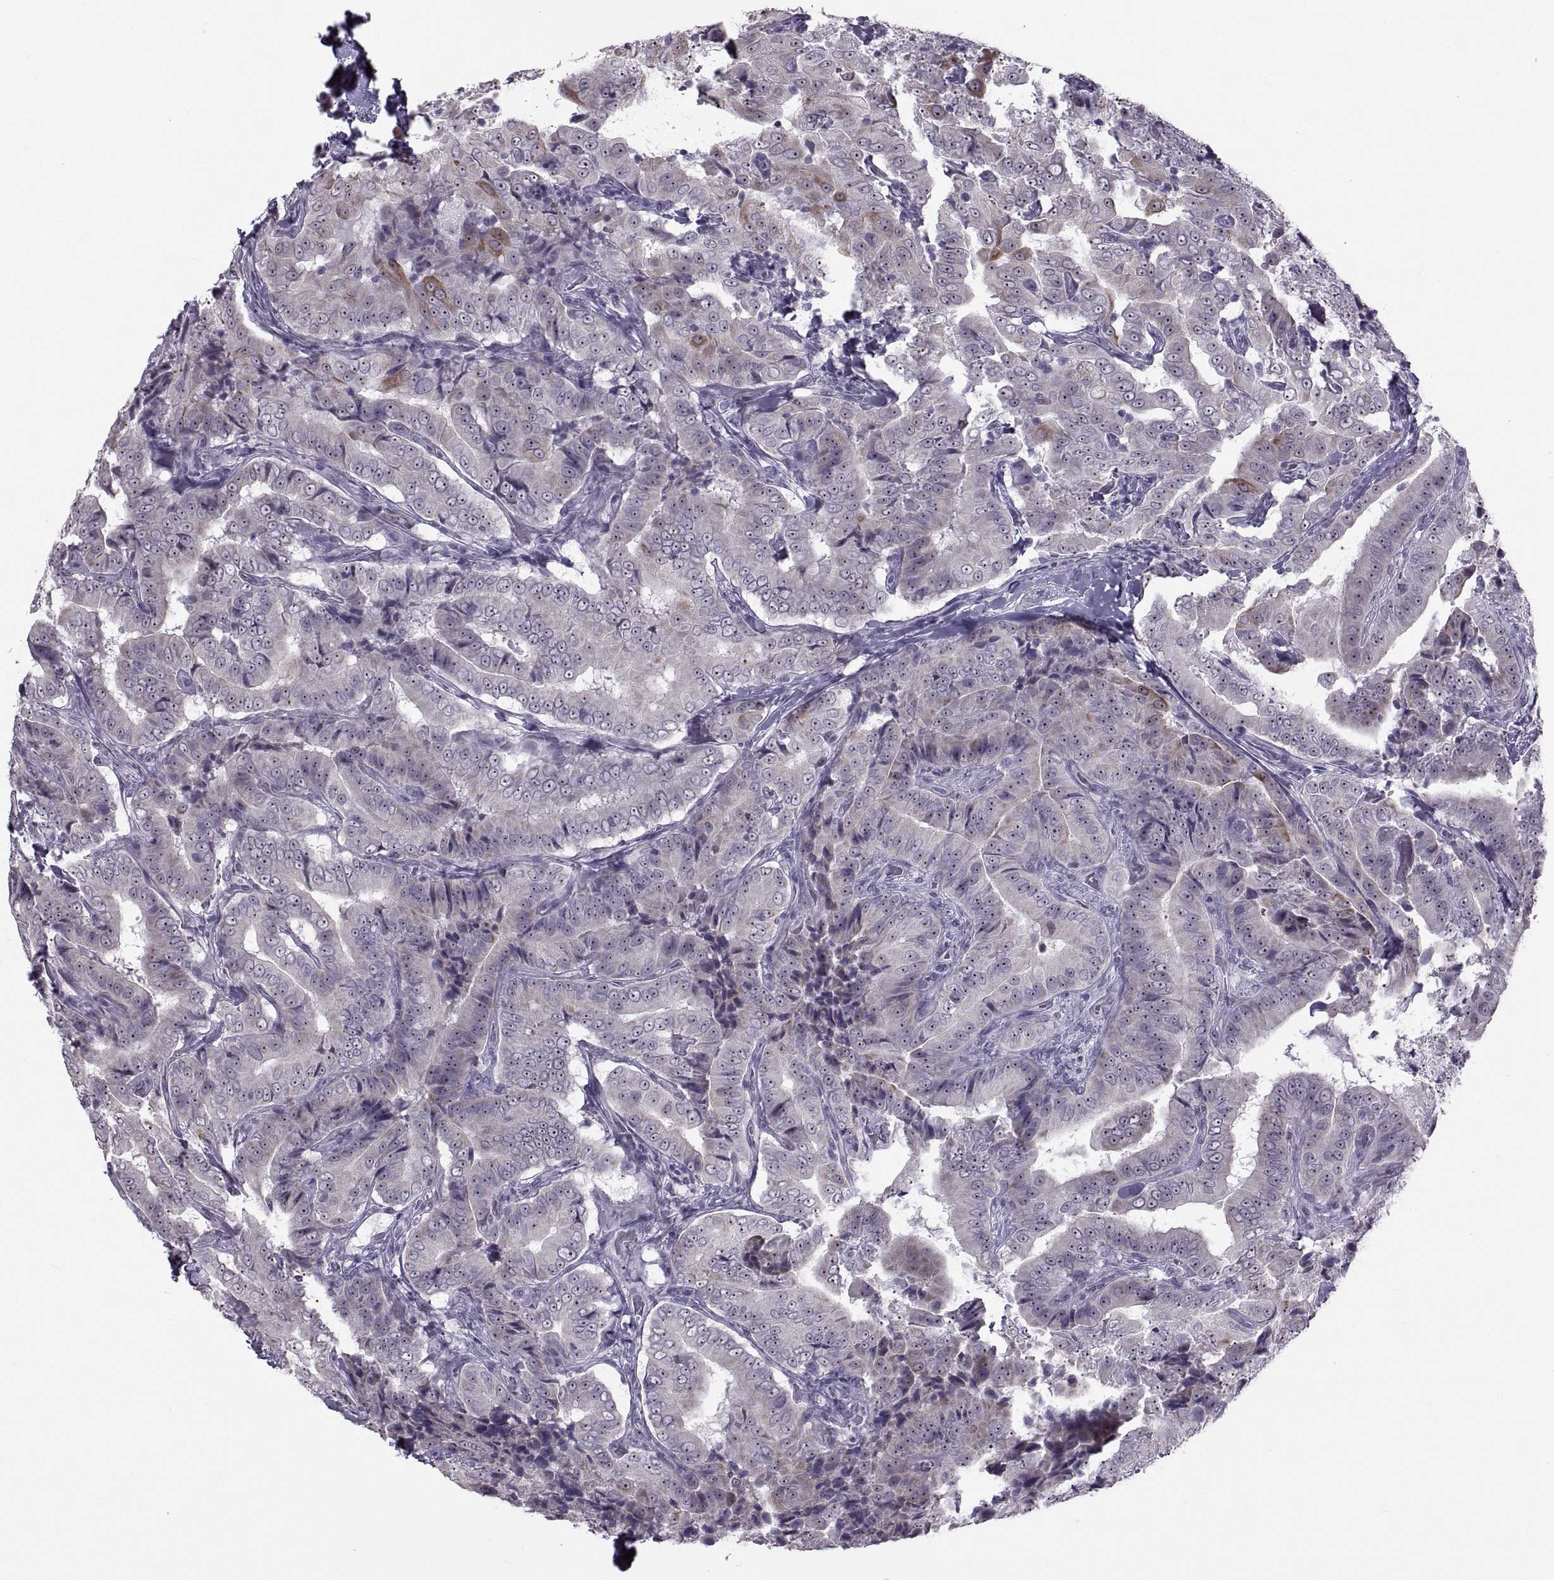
{"staining": {"intensity": "moderate", "quantity": "<25%", "location": "cytoplasmic/membranous"}, "tissue": "thyroid cancer", "cell_type": "Tumor cells", "image_type": "cancer", "snomed": [{"axis": "morphology", "description": "Papillary adenocarcinoma, NOS"}, {"axis": "topography", "description": "Thyroid gland"}], "caption": "Human thyroid cancer (papillary adenocarcinoma) stained with a brown dye displays moderate cytoplasmic/membranous positive staining in about <25% of tumor cells.", "gene": "ASIC2", "patient": {"sex": "male", "age": 61}}